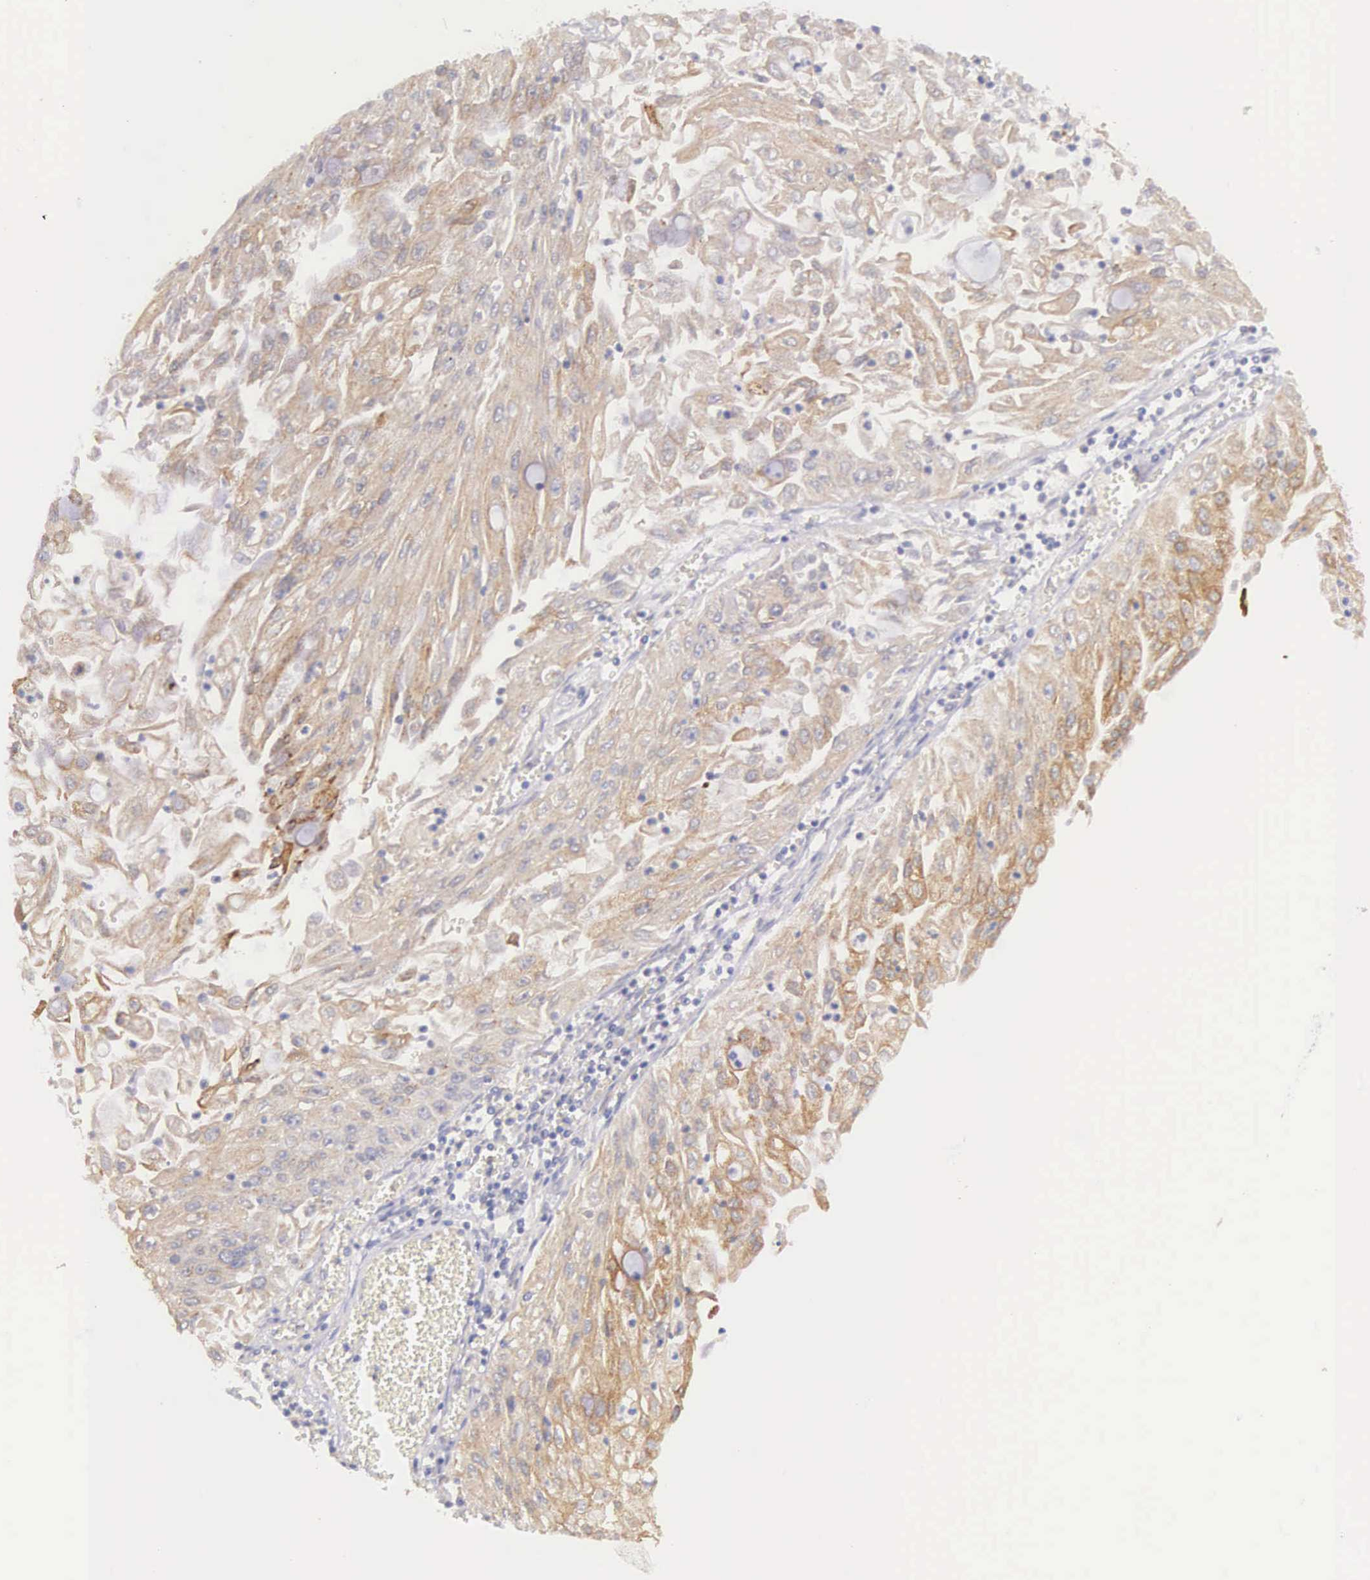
{"staining": {"intensity": "weak", "quantity": "25%-75%", "location": "cytoplasmic/membranous"}, "tissue": "endometrial cancer", "cell_type": "Tumor cells", "image_type": "cancer", "snomed": [{"axis": "morphology", "description": "Adenocarcinoma, NOS"}, {"axis": "topography", "description": "Endometrium"}], "caption": "A high-resolution photomicrograph shows immunohistochemistry staining of endometrial cancer, which reveals weak cytoplasmic/membranous positivity in about 25%-75% of tumor cells.", "gene": "NSDHL", "patient": {"sex": "female", "age": 75}}